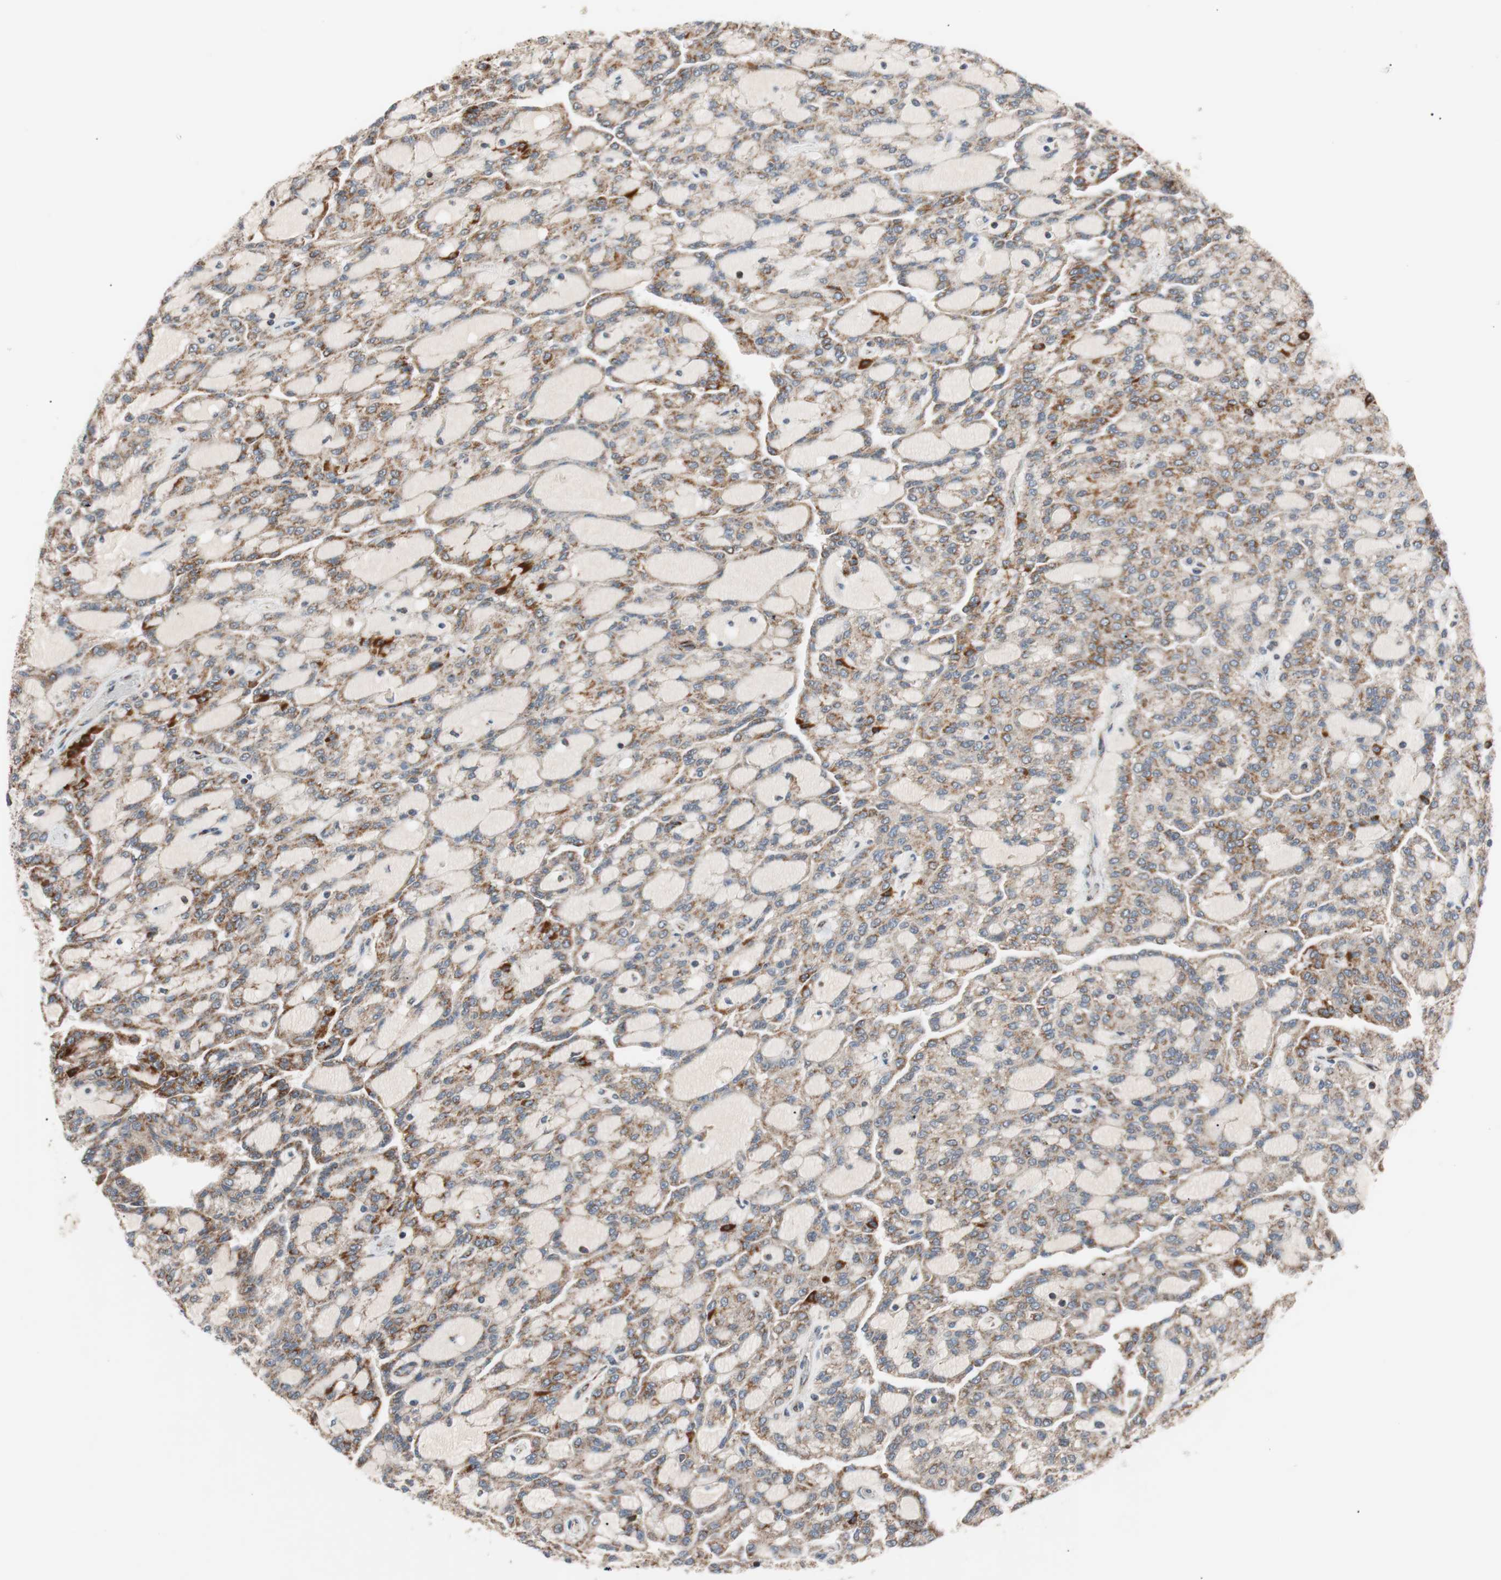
{"staining": {"intensity": "moderate", "quantity": ">75%", "location": "cytoplasmic/membranous"}, "tissue": "renal cancer", "cell_type": "Tumor cells", "image_type": "cancer", "snomed": [{"axis": "morphology", "description": "Adenocarcinoma, NOS"}, {"axis": "topography", "description": "Kidney"}], "caption": "Brown immunohistochemical staining in renal cancer (adenocarcinoma) displays moderate cytoplasmic/membranous staining in about >75% of tumor cells. Nuclei are stained in blue.", "gene": "PITRM1", "patient": {"sex": "male", "age": 63}}